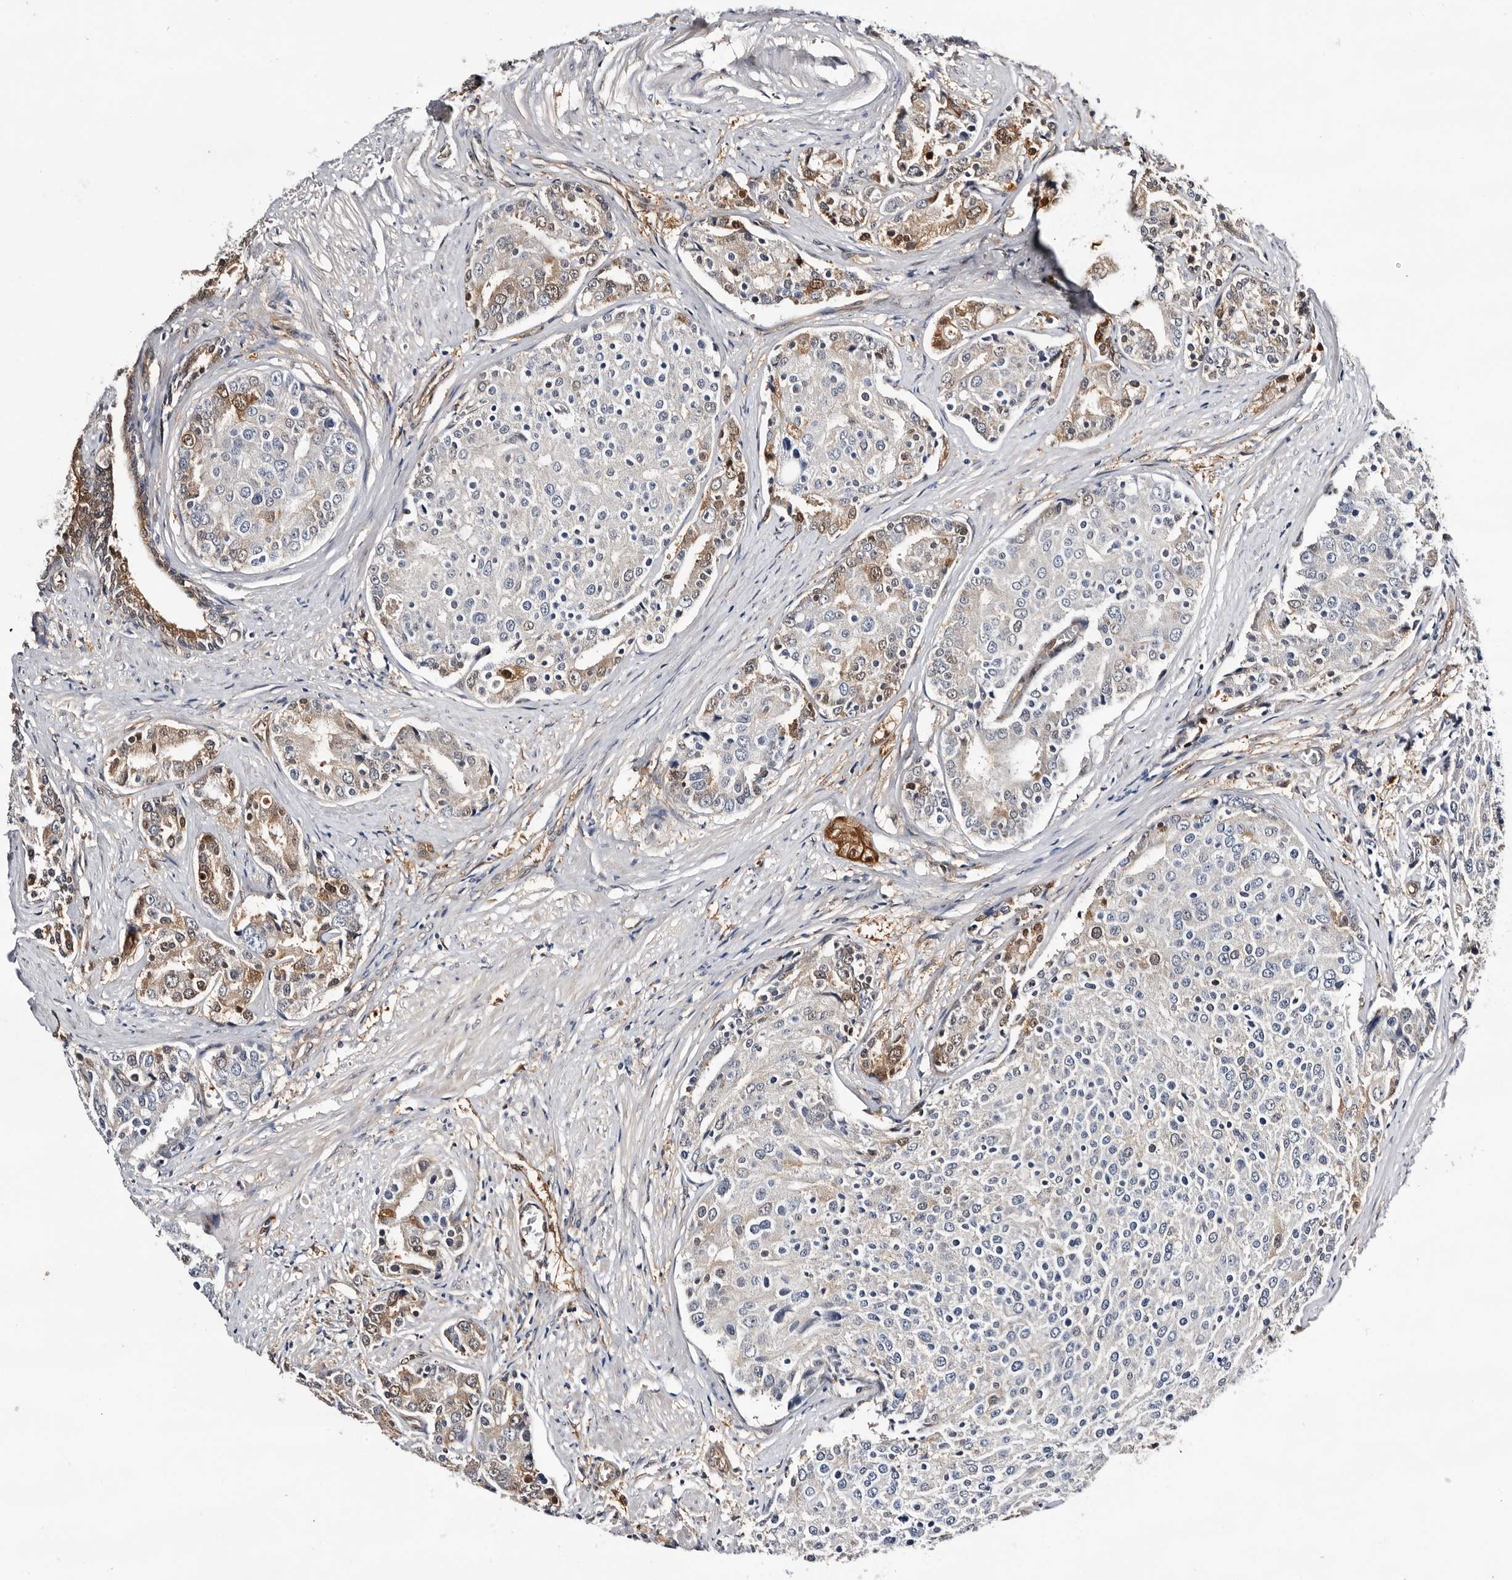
{"staining": {"intensity": "weak", "quantity": "<25%", "location": "cytoplasmic/membranous,nuclear"}, "tissue": "prostate cancer", "cell_type": "Tumor cells", "image_type": "cancer", "snomed": [{"axis": "morphology", "description": "Adenocarcinoma, High grade"}, {"axis": "topography", "description": "Prostate"}], "caption": "IHC of human prostate cancer (adenocarcinoma (high-grade)) shows no positivity in tumor cells.", "gene": "TP53I3", "patient": {"sex": "male", "age": 50}}